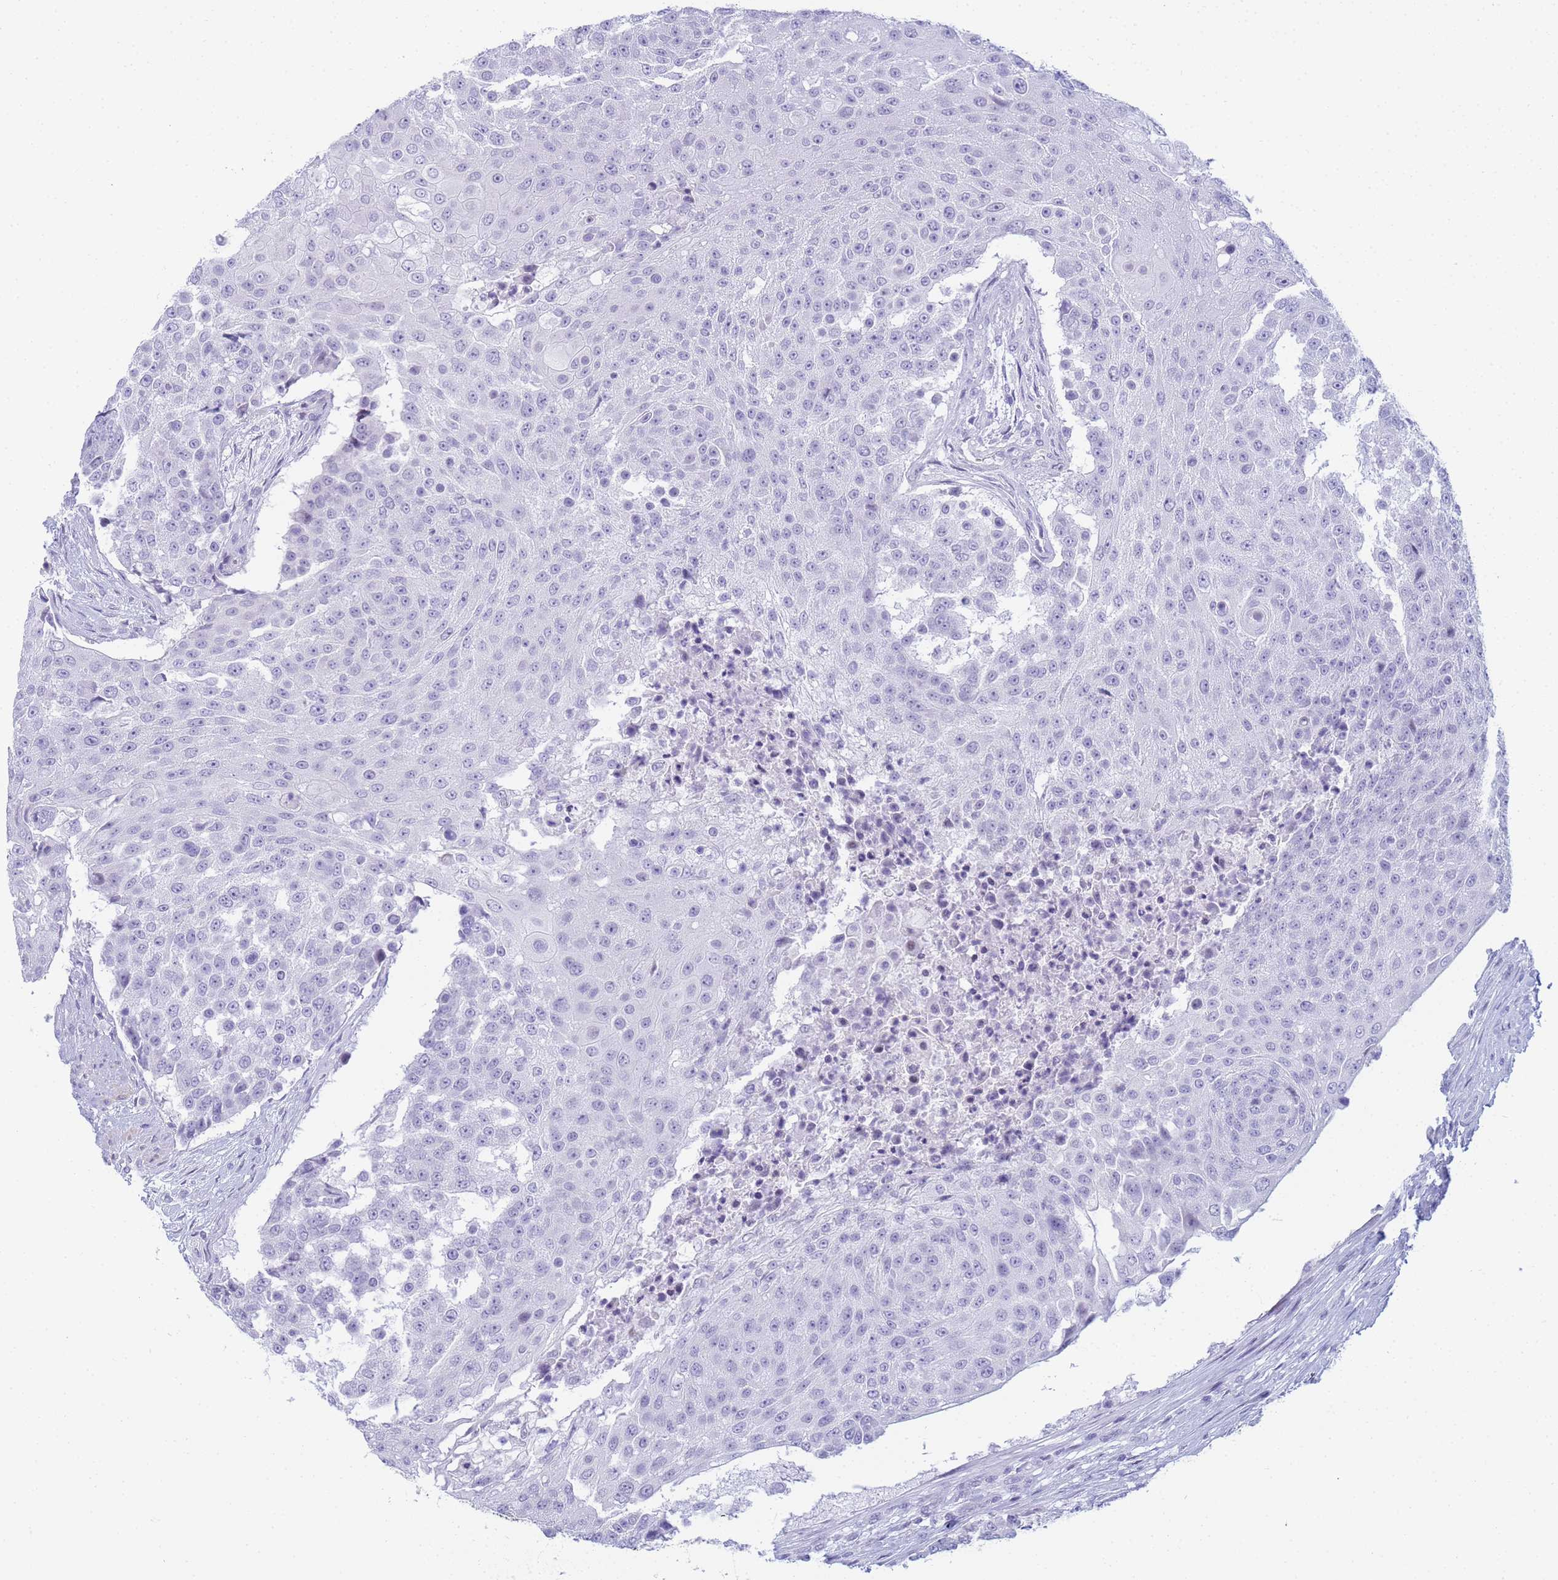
{"staining": {"intensity": "negative", "quantity": "none", "location": "none"}, "tissue": "urothelial cancer", "cell_type": "Tumor cells", "image_type": "cancer", "snomed": [{"axis": "morphology", "description": "Urothelial carcinoma, High grade"}, {"axis": "topography", "description": "Urinary bladder"}], "caption": "Immunohistochemical staining of human urothelial cancer exhibits no significant staining in tumor cells.", "gene": "SNX20", "patient": {"sex": "female", "age": 63}}